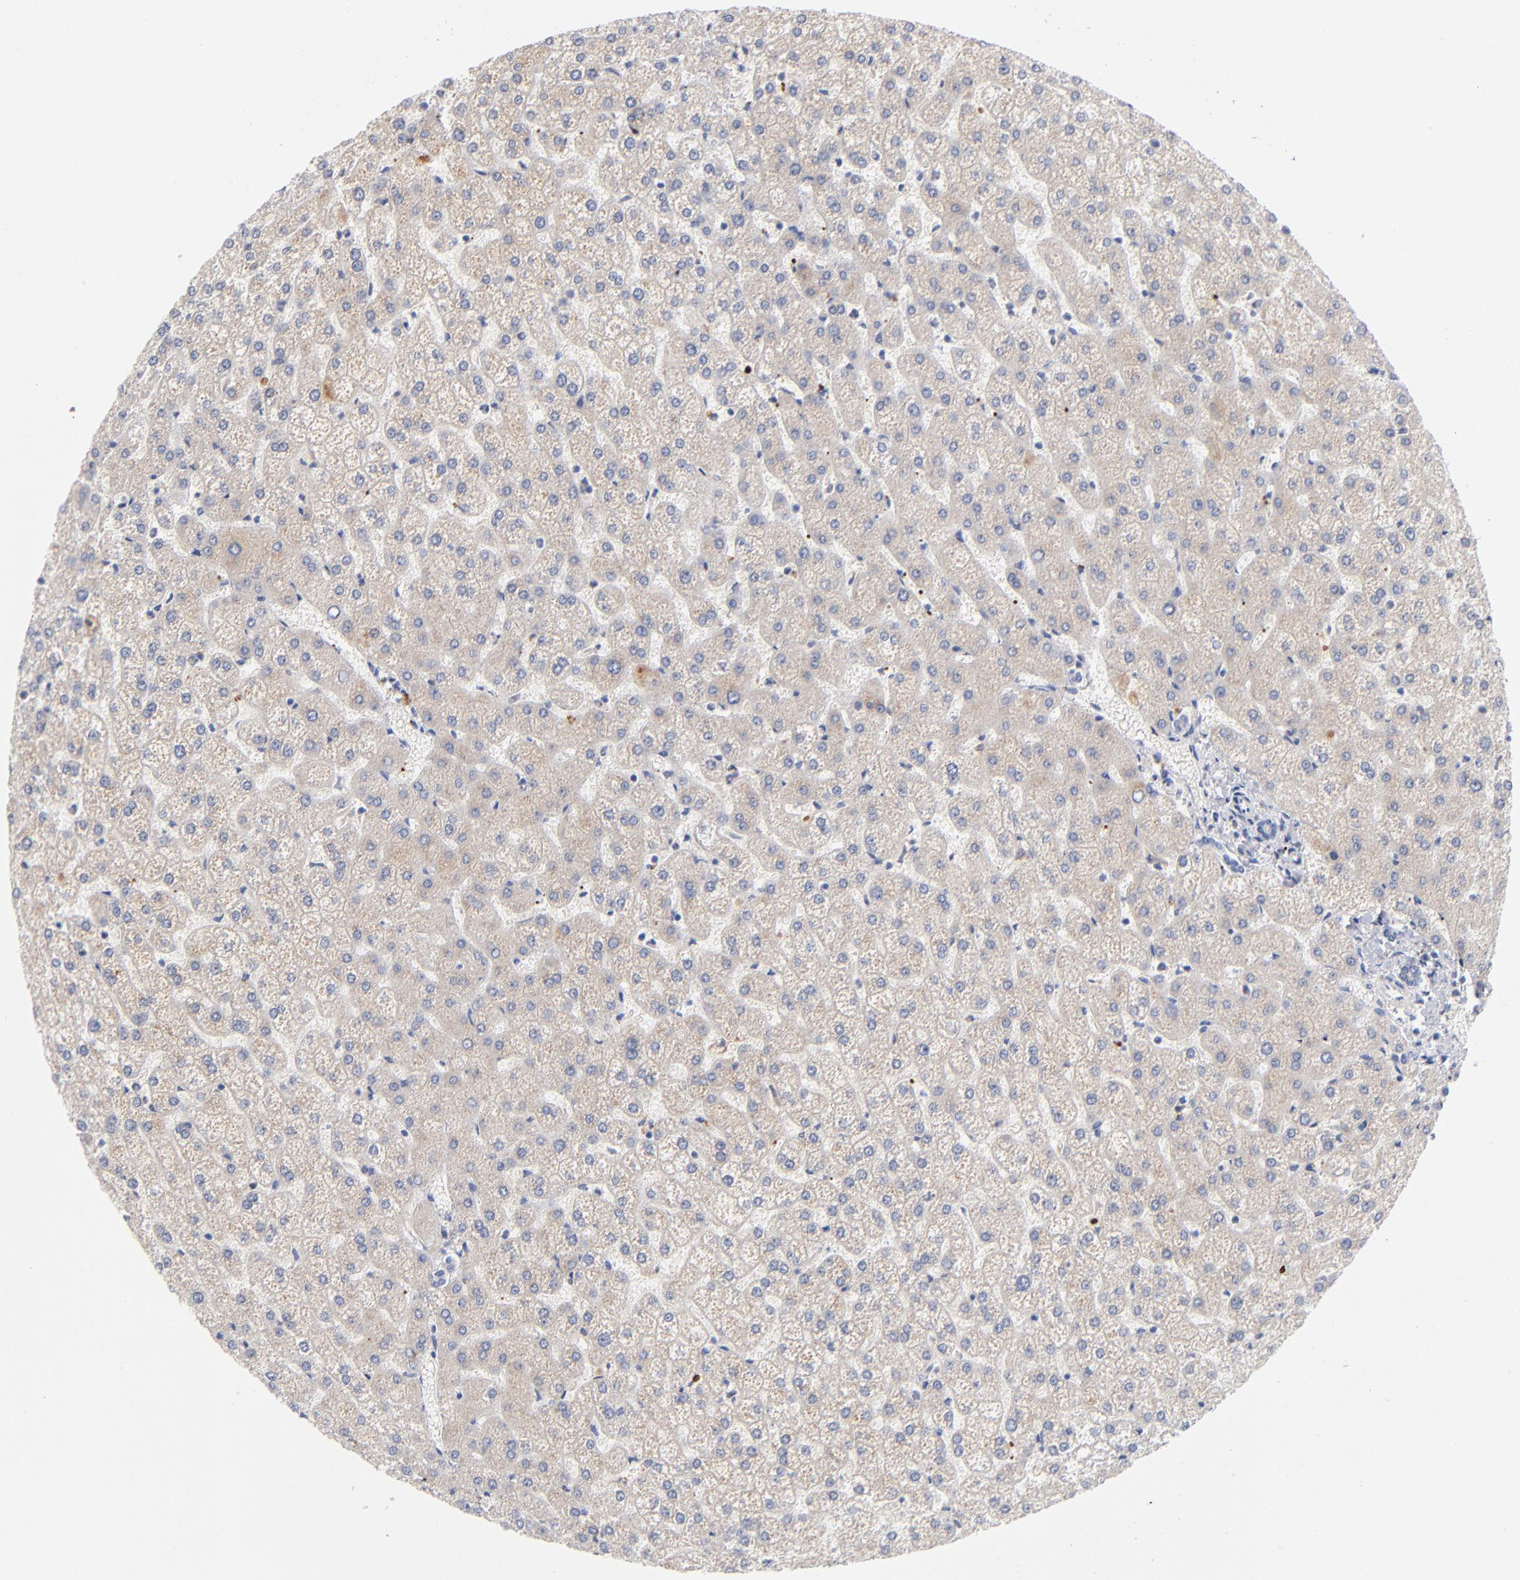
{"staining": {"intensity": "negative", "quantity": "none", "location": "none"}, "tissue": "liver", "cell_type": "Cholangiocytes", "image_type": "normal", "snomed": [{"axis": "morphology", "description": "Normal tissue, NOS"}, {"axis": "topography", "description": "Liver"}], "caption": "The immunohistochemistry histopathology image has no significant staining in cholangiocytes of liver. Nuclei are stained in blue.", "gene": "F12", "patient": {"sex": "female", "age": 32}}